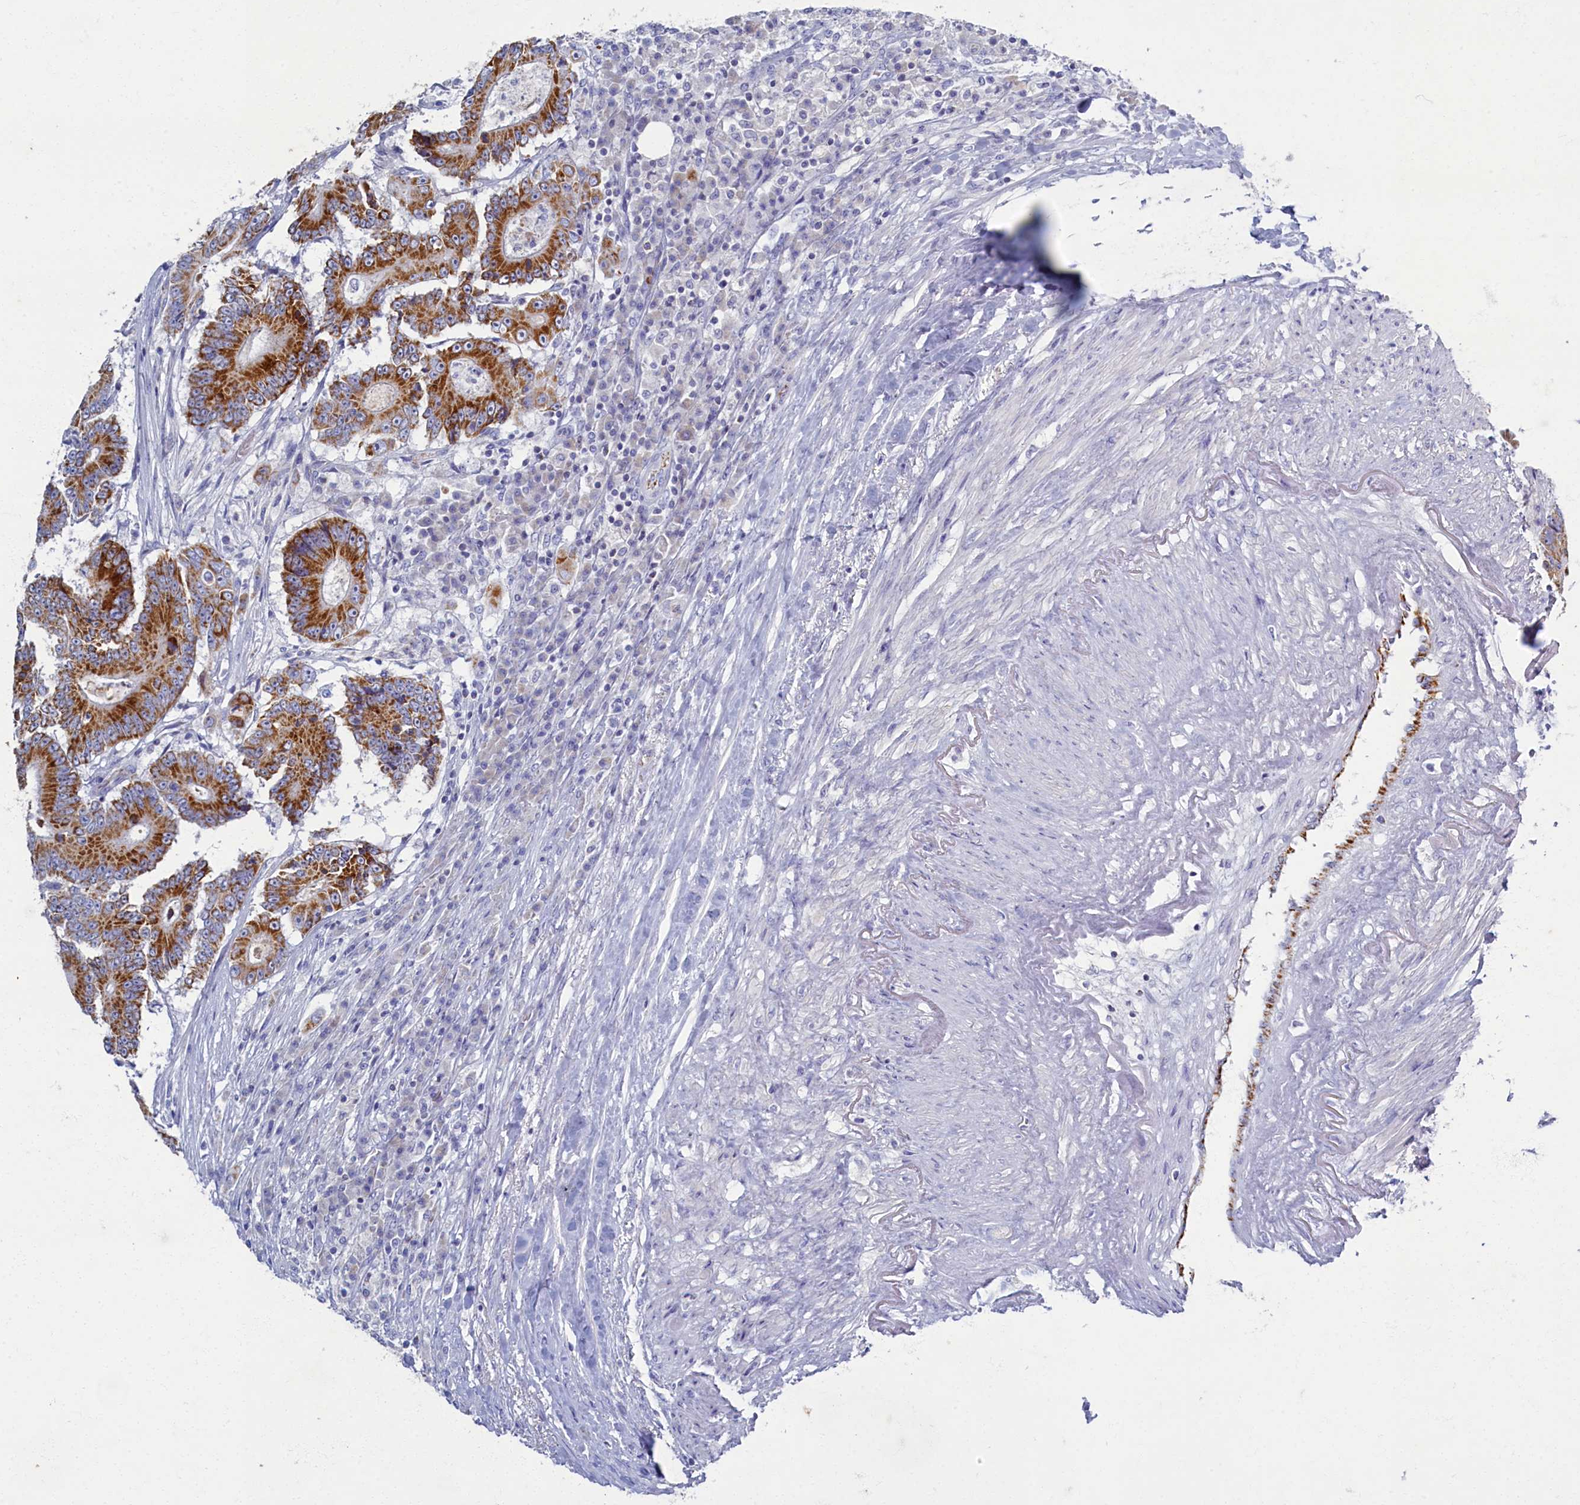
{"staining": {"intensity": "strong", "quantity": ">75%", "location": "cytoplasmic/membranous"}, "tissue": "colorectal cancer", "cell_type": "Tumor cells", "image_type": "cancer", "snomed": [{"axis": "morphology", "description": "Adenocarcinoma, NOS"}, {"axis": "topography", "description": "Colon"}], "caption": "Human colorectal cancer (adenocarcinoma) stained with a brown dye exhibits strong cytoplasmic/membranous positive positivity in about >75% of tumor cells.", "gene": "OCIAD2", "patient": {"sex": "male", "age": 83}}